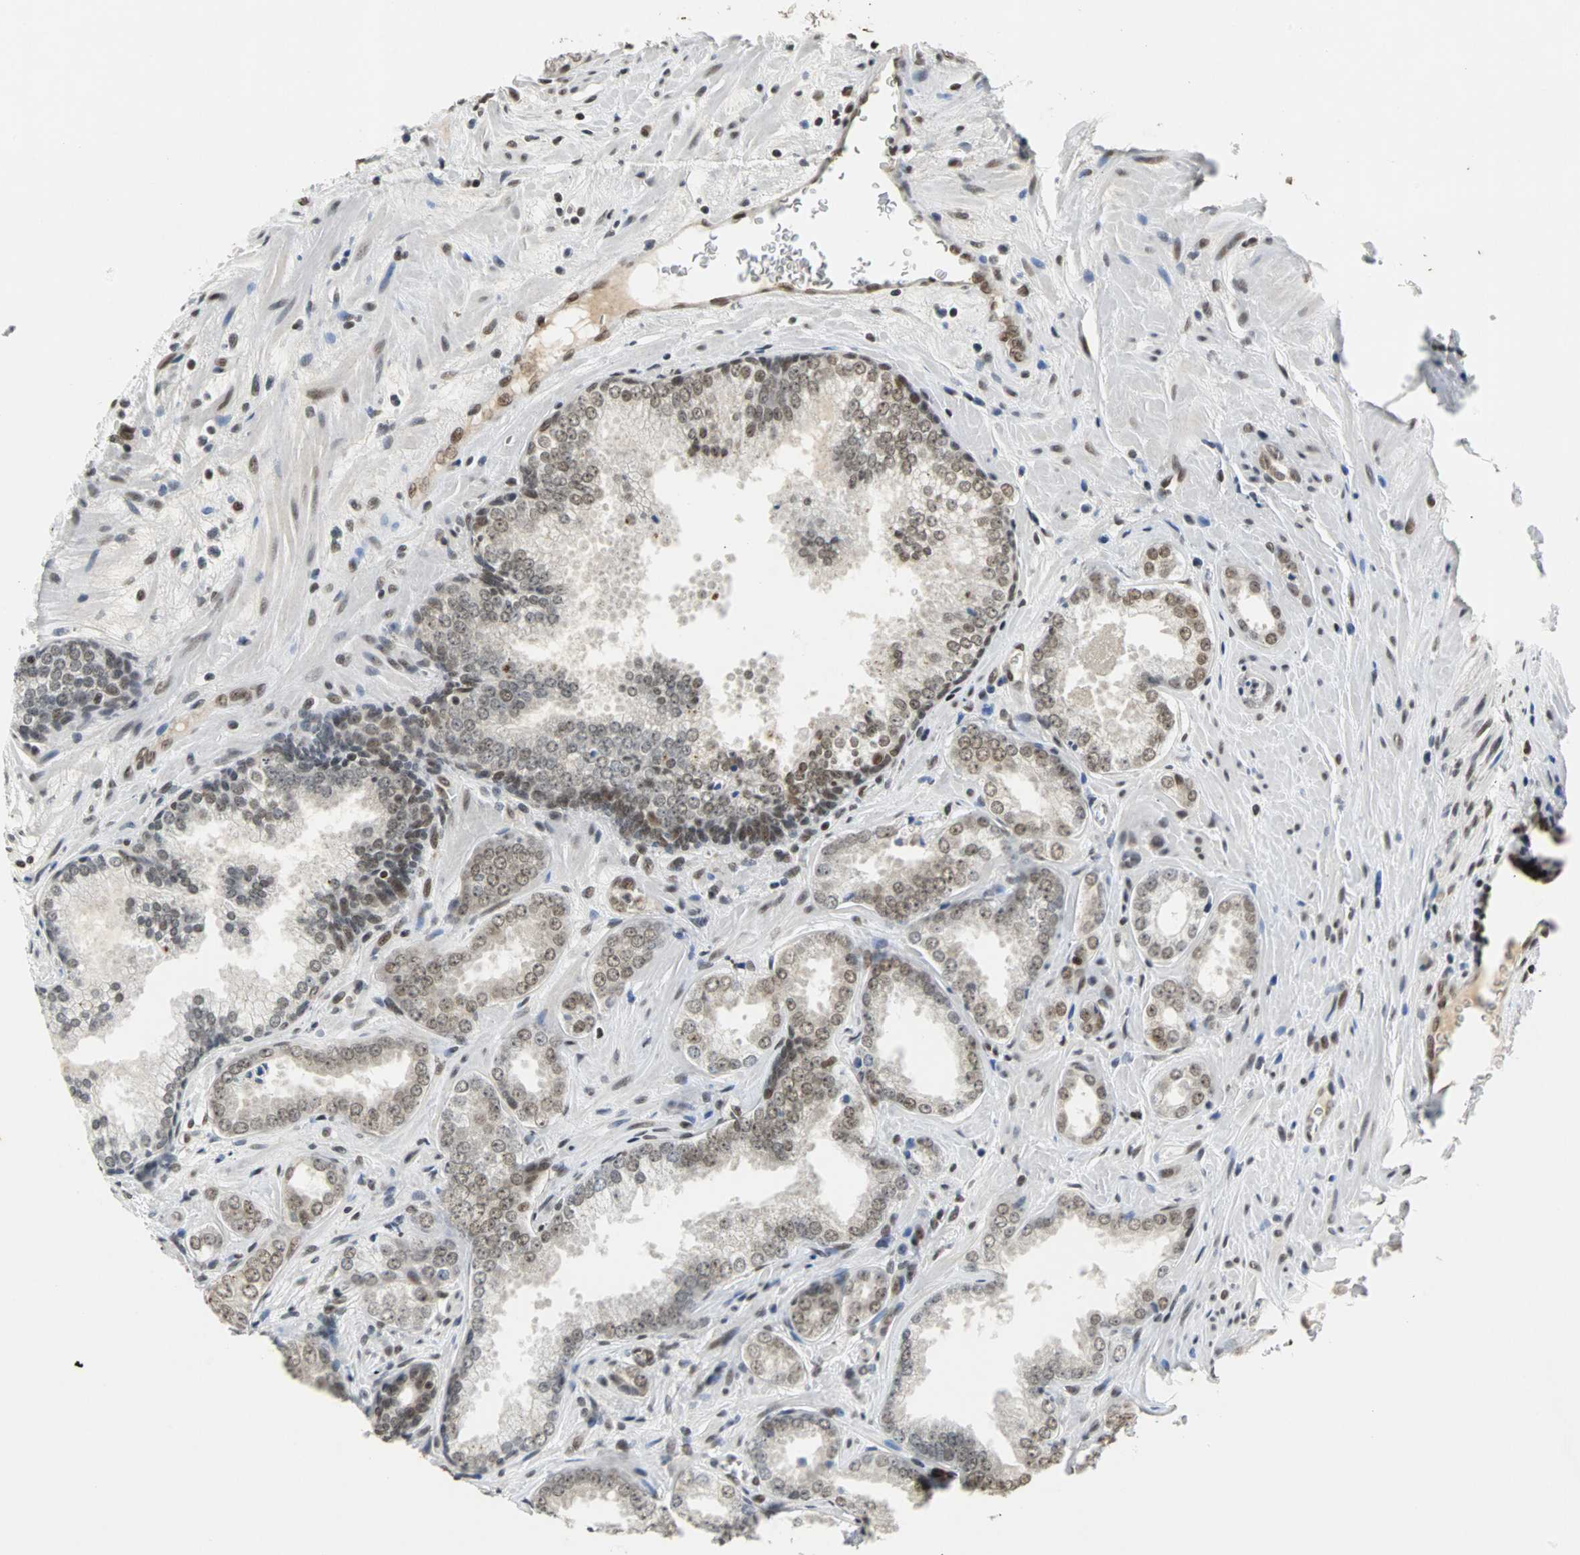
{"staining": {"intensity": "moderate", "quantity": "25%-75%", "location": "nuclear"}, "tissue": "prostate cancer", "cell_type": "Tumor cells", "image_type": "cancer", "snomed": [{"axis": "morphology", "description": "Adenocarcinoma, Low grade"}, {"axis": "topography", "description": "Prostate"}], "caption": "Approximately 25%-75% of tumor cells in human adenocarcinoma (low-grade) (prostate) exhibit moderate nuclear protein positivity as visualized by brown immunohistochemical staining.", "gene": "GATAD2A", "patient": {"sex": "male", "age": 60}}